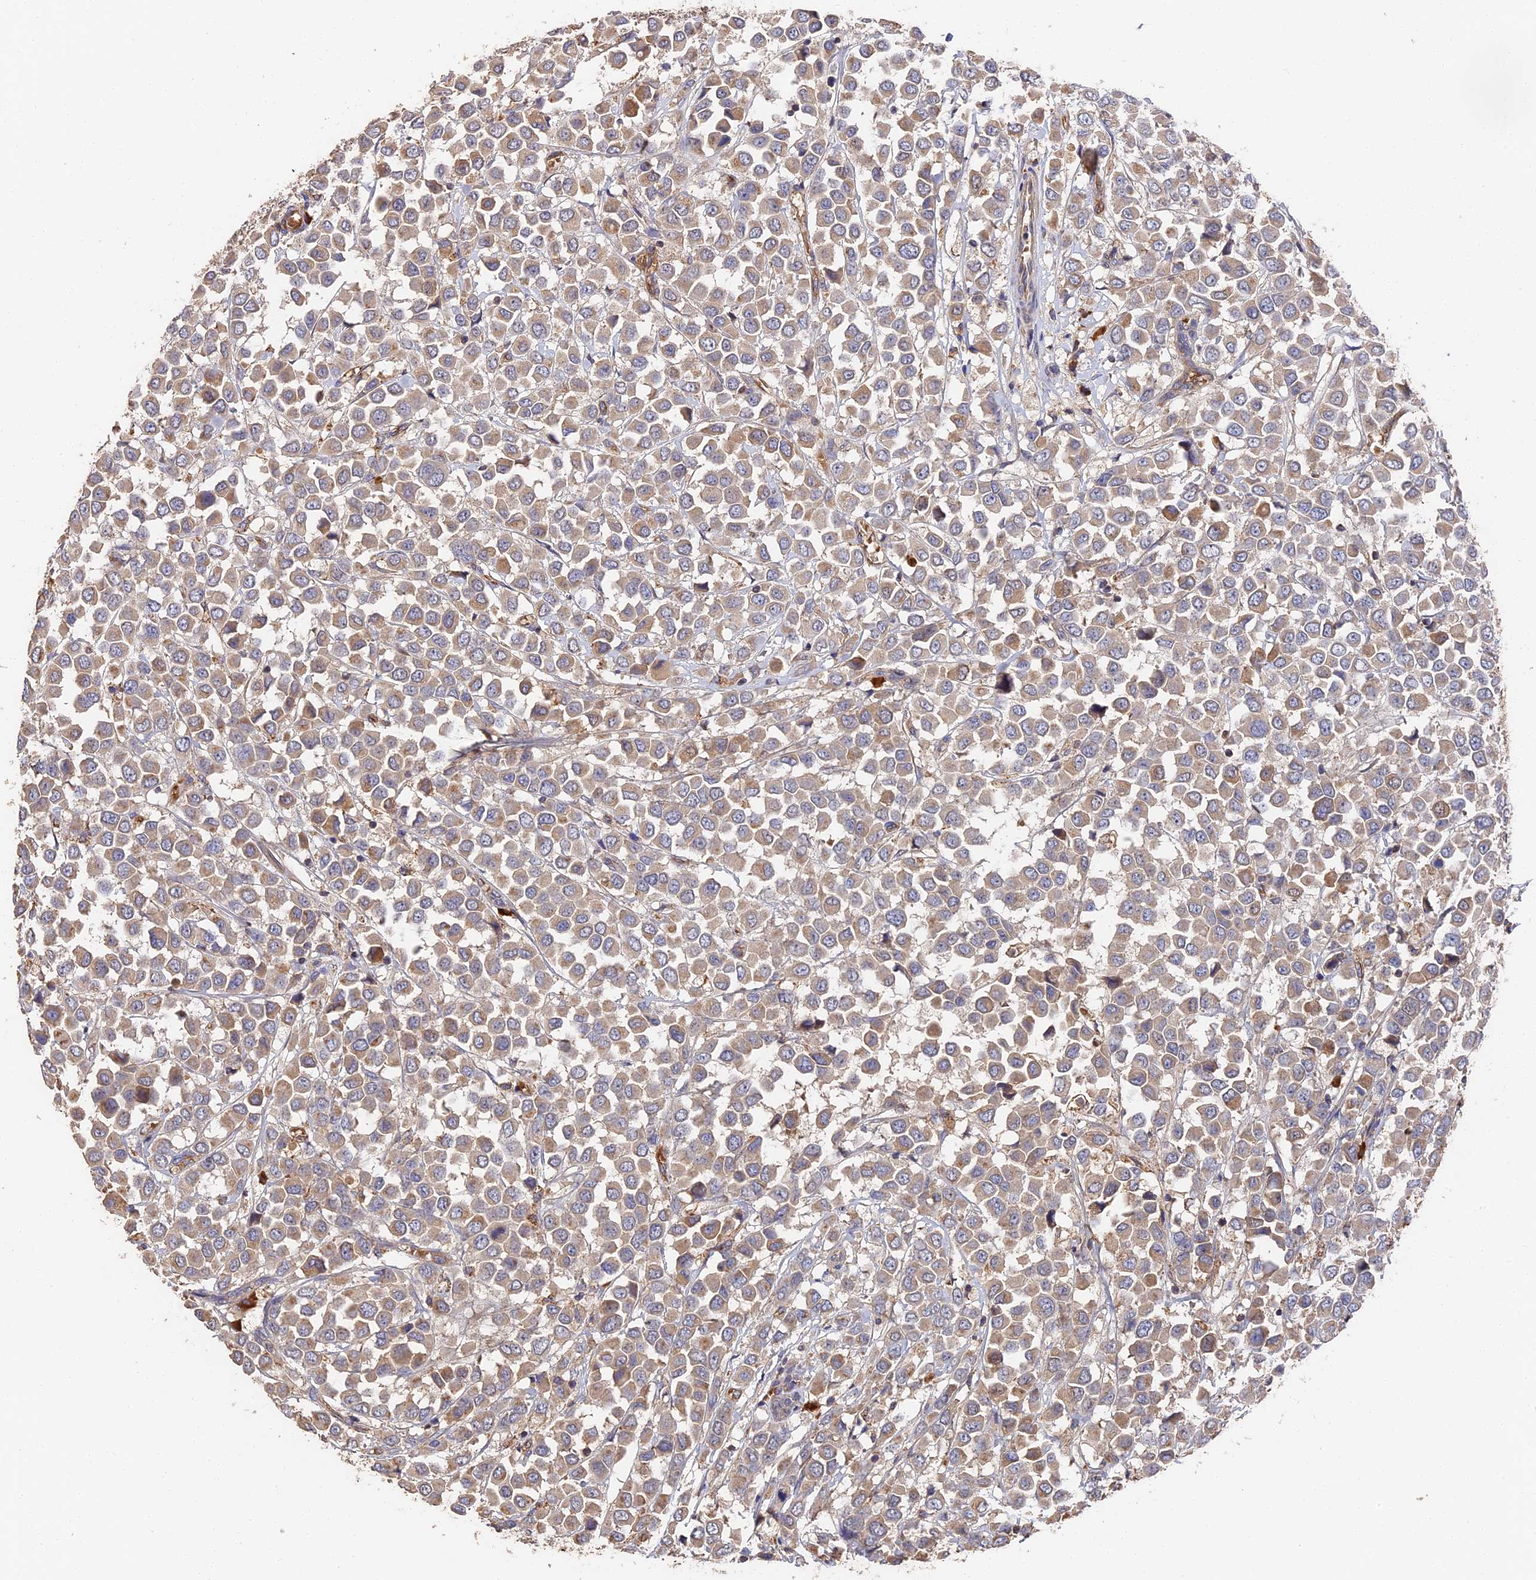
{"staining": {"intensity": "weak", "quantity": ">75%", "location": "cytoplasmic/membranous"}, "tissue": "breast cancer", "cell_type": "Tumor cells", "image_type": "cancer", "snomed": [{"axis": "morphology", "description": "Duct carcinoma"}, {"axis": "topography", "description": "Breast"}], "caption": "Weak cytoplasmic/membranous protein expression is appreciated in about >75% of tumor cells in breast intraductal carcinoma. (DAB (3,3'-diaminobenzidine) IHC, brown staining for protein, blue staining for nuclei).", "gene": "DHRS11", "patient": {"sex": "female", "age": 61}}